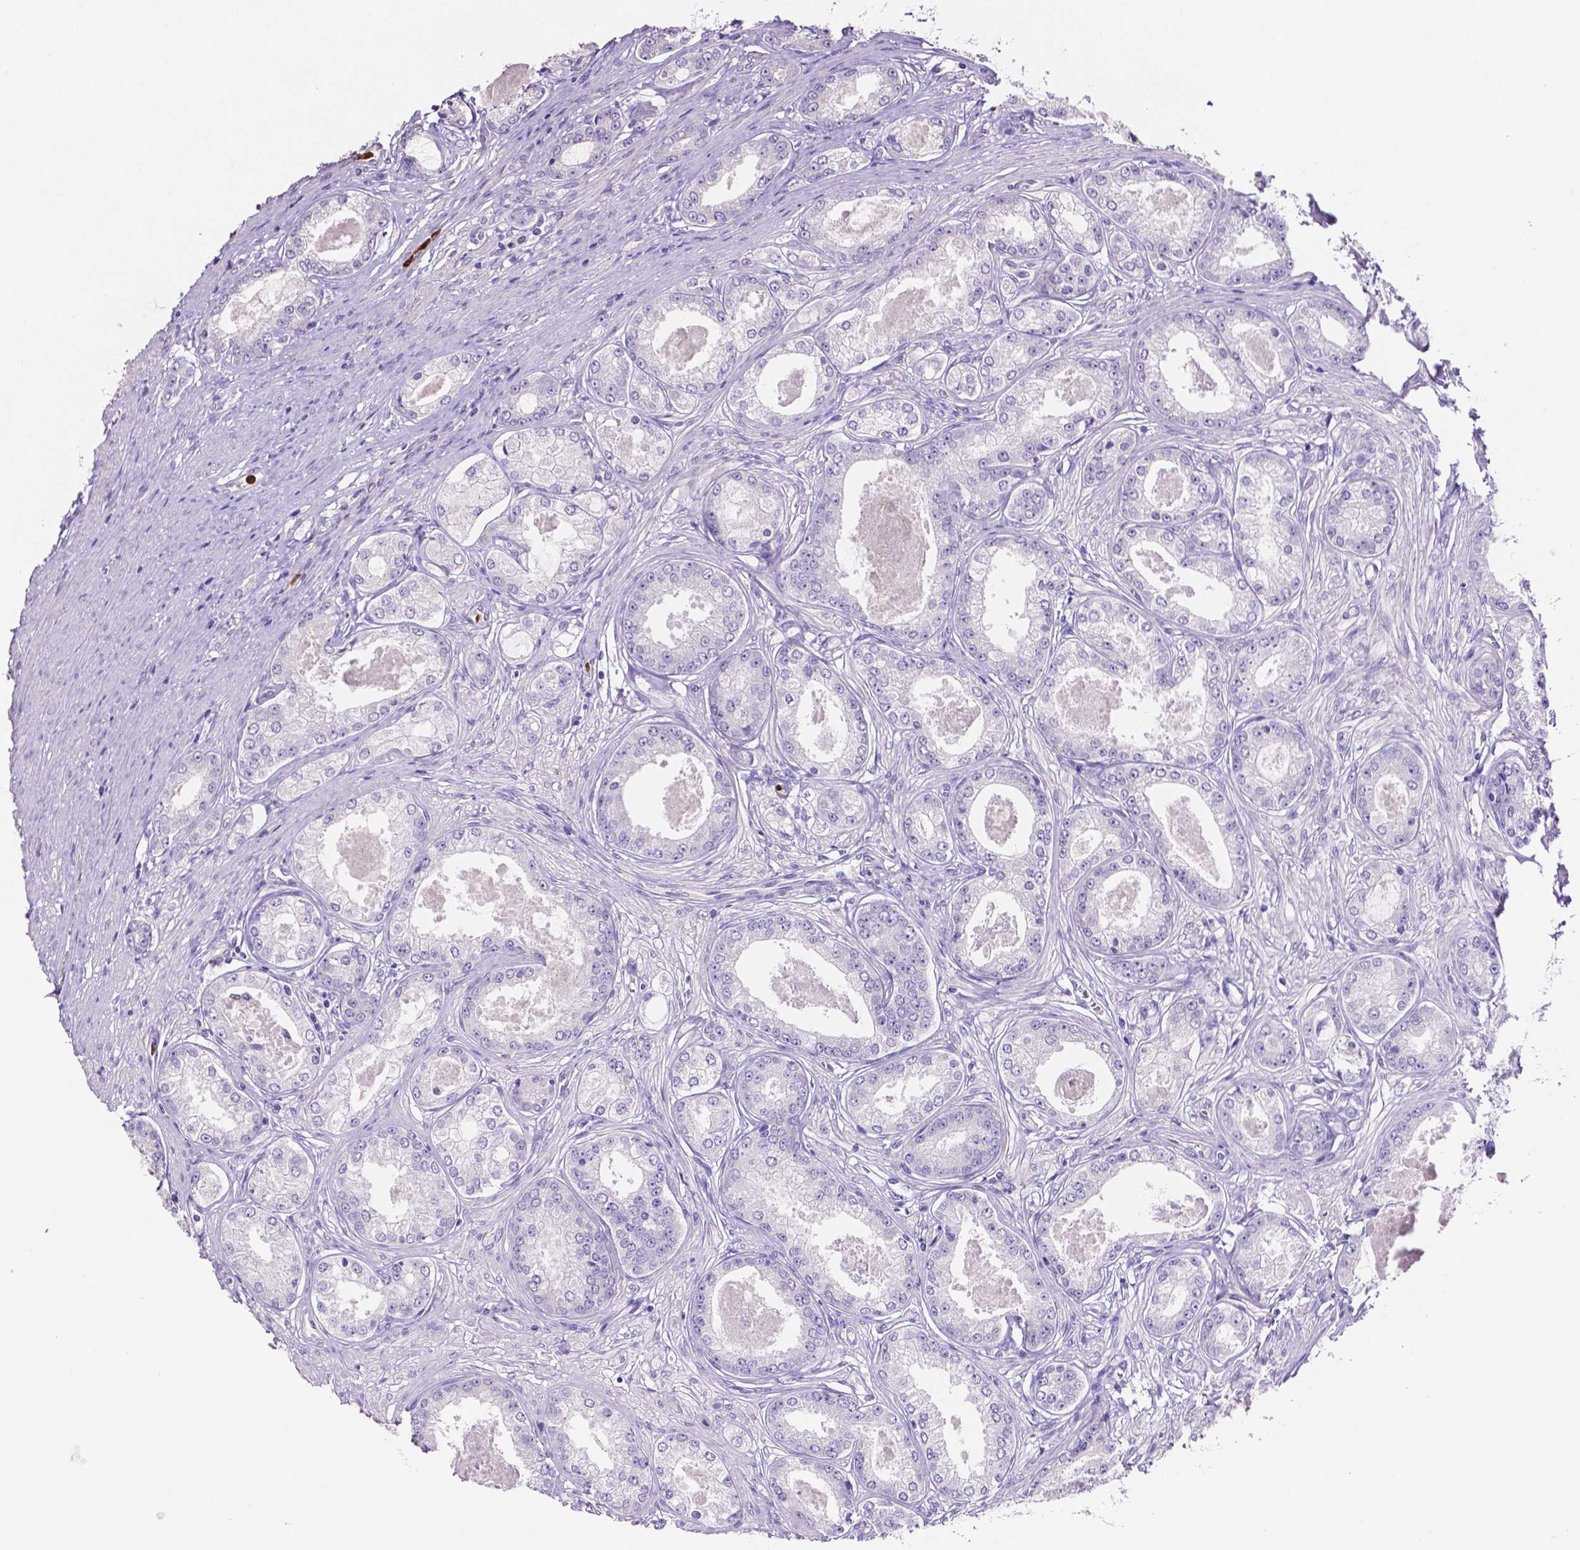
{"staining": {"intensity": "negative", "quantity": "none", "location": "none"}, "tissue": "prostate cancer", "cell_type": "Tumor cells", "image_type": "cancer", "snomed": [{"axis": "morphology", "description": "Adenocarcinoma, Low grade"}, {"axis": "topography", "description": "Prostate"}], "caption": "IHC micrograph of neoplastic tissue: human adenocarcinoma (low-grade) (prostate) stained with DAB reveals no significant protein positivity in tumor cells.", "gene": "MMP9", "patient": {"sex": "male", "age": 68}}